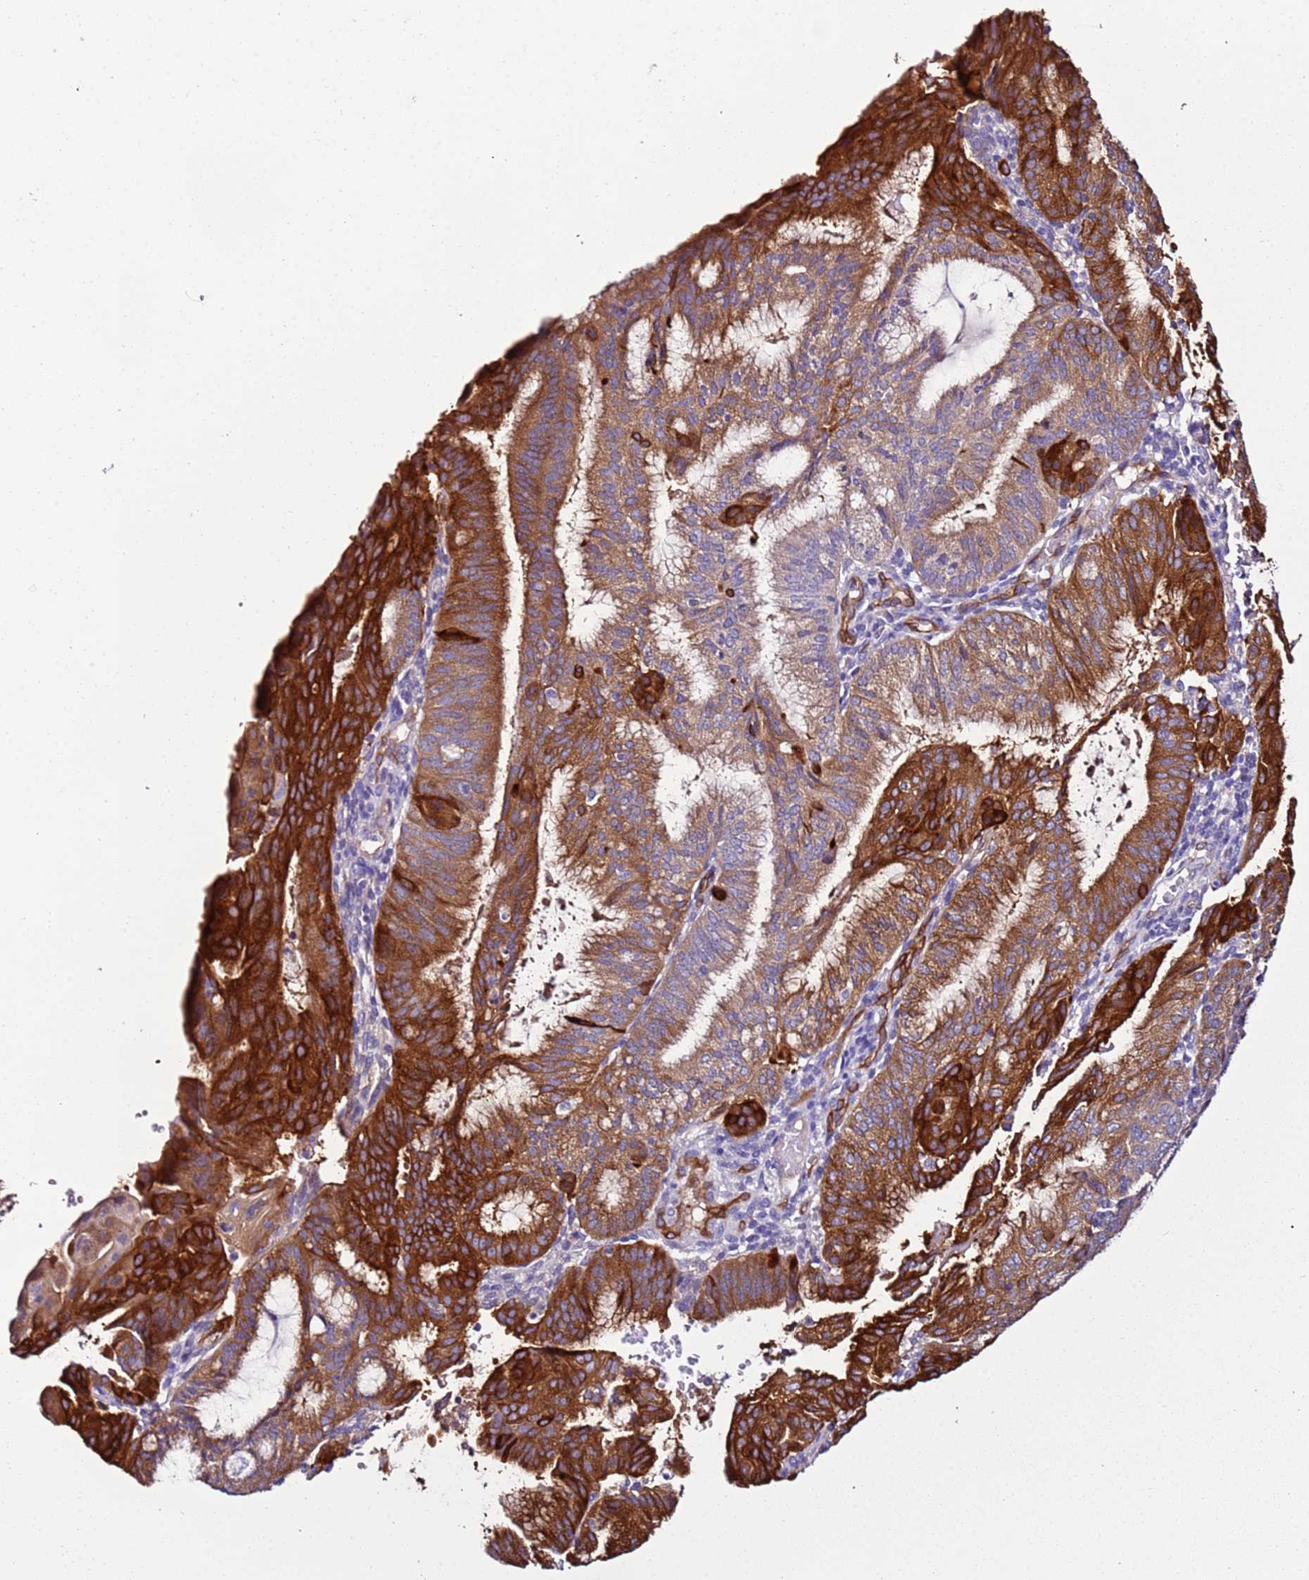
{"staining": {"intensity": "strong", "quantity": "25%-75%", "location": "cytoplasmic/membranous"}, "tissue": "endometrial cancer", "cell_type": "Tumor cells", "image_type": "cancer", "snomed": [{"axis": "morphology", "description": "Adenocarcinoma, NOS"}, {"axis": "topography", "description": "Endometrium"}], "caption": "Protein expression analysis of human adenocarcinoma (endometrial) reveals strong cytoplasmic/membranous expression in about 25%-75% of tumor cells. (Stains: DAB in brown, nuclei in blue, Microscopy: brightfield microscopy at high magnification).", "gene": "FAM174C", "patient": {"sex": "female", "age": 49}}